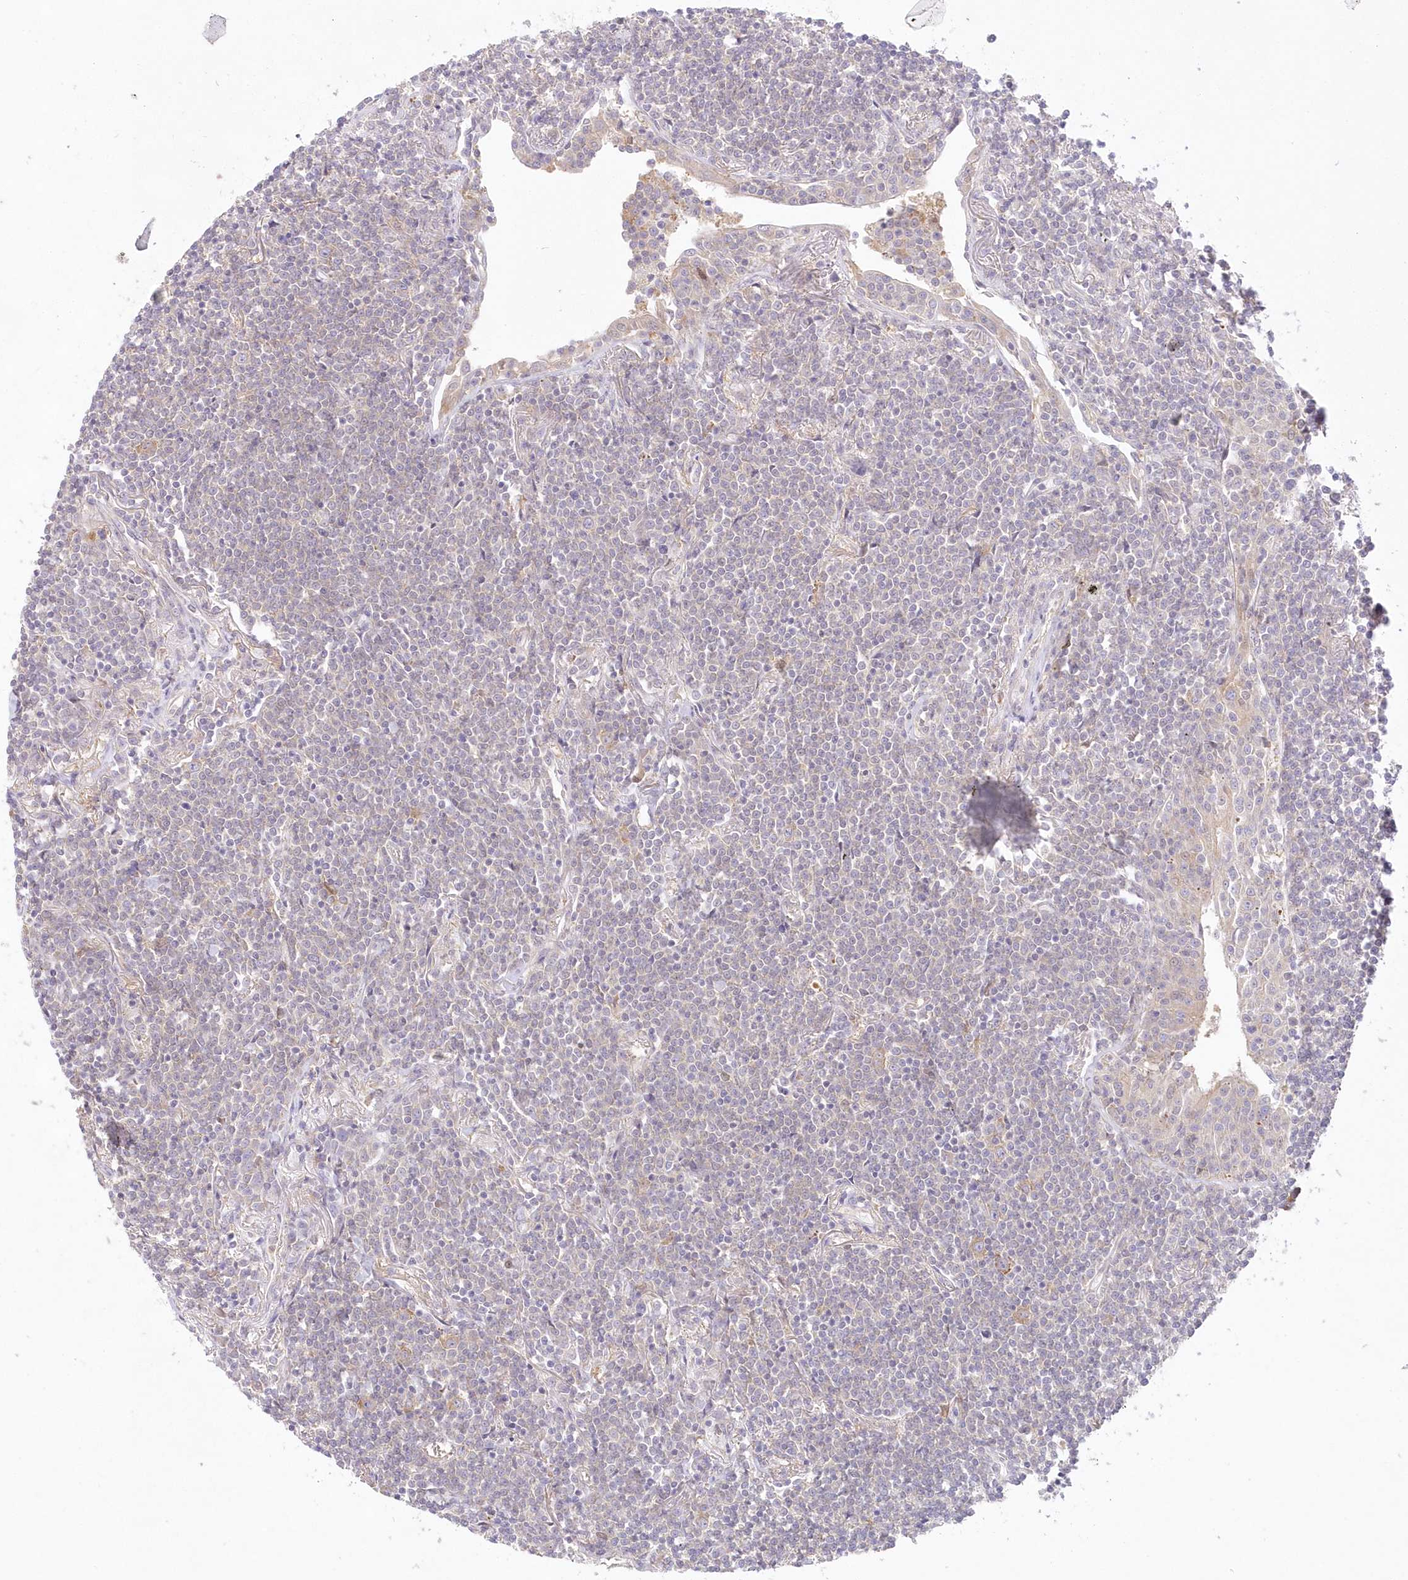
{"staining": {"intensity": "negative", "quantity": "none", "location": "none"}, "tissue": "lymphoma", "cell_type": "Tumor cells", "image_type": "cancer", "snomed": [{"axis": "morphology", "description": "Malignant lymphoma, non-Hodgkin's type, Low grade"}, {"axis": "topography", "description": "Lung"}], "caption": "Lymphoma stained for a protein using IHC displays no expression tumor cells.", "gene": "RNPEP", "patient": {"sex": "female", "age": 71}}